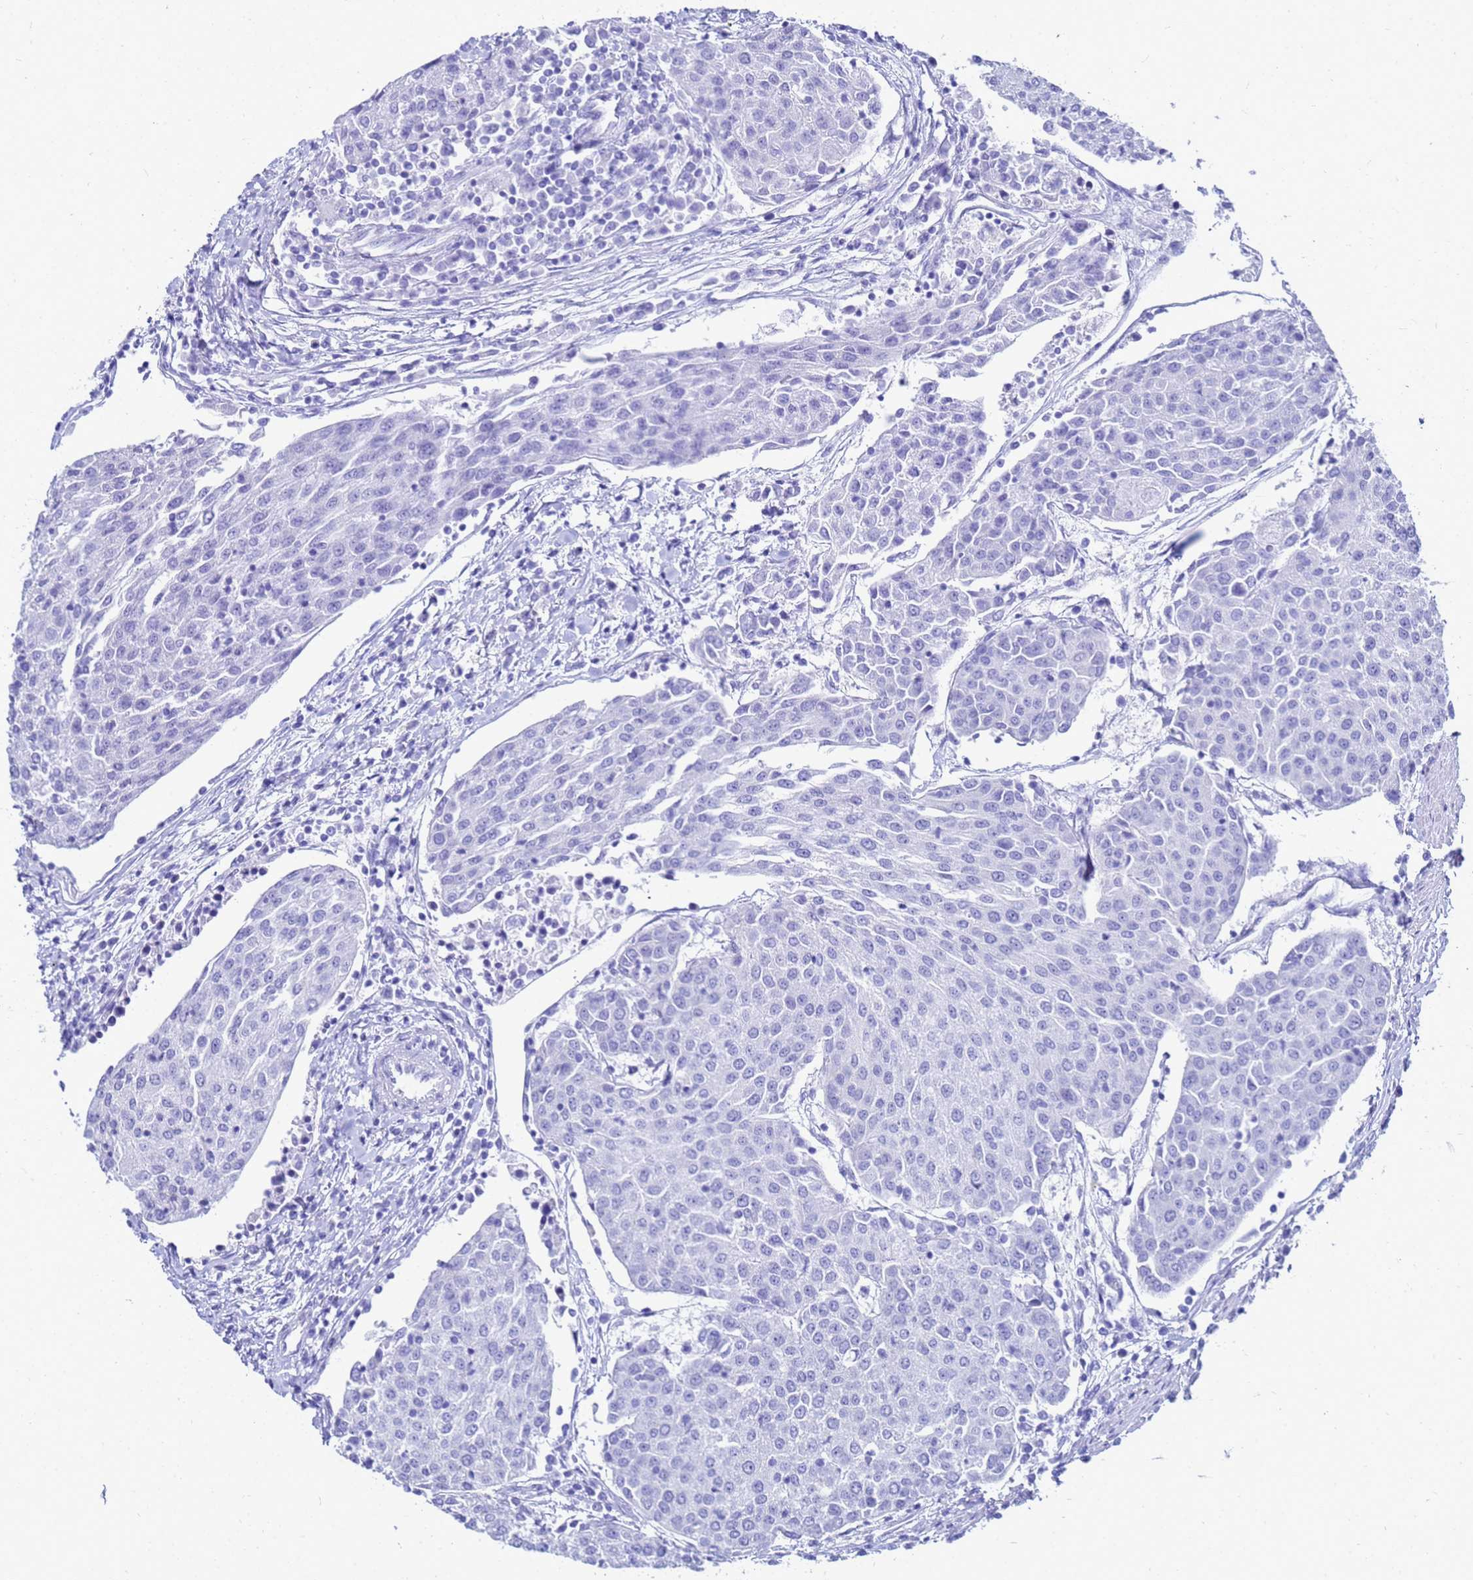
{"staining": {"intensity": "negative", "quantity": "none", "location": "none"}, "tissue": "urothelial cancer", "cell_type": "Tumor cells", "image_type": "cancer", "snomed": [{"axis": "morphology", "description": "Urothelial carcinoma, High grade"}, {"axis": "topography", "description": "Urinary bladder"}], "caption": "The immunohistochemistry (IHC) photomicrograph has no significant staining in tumor cells of urothelial cancer tissue.", "gene": "CKB", "patient": {"sex": "female", "age": 85}}